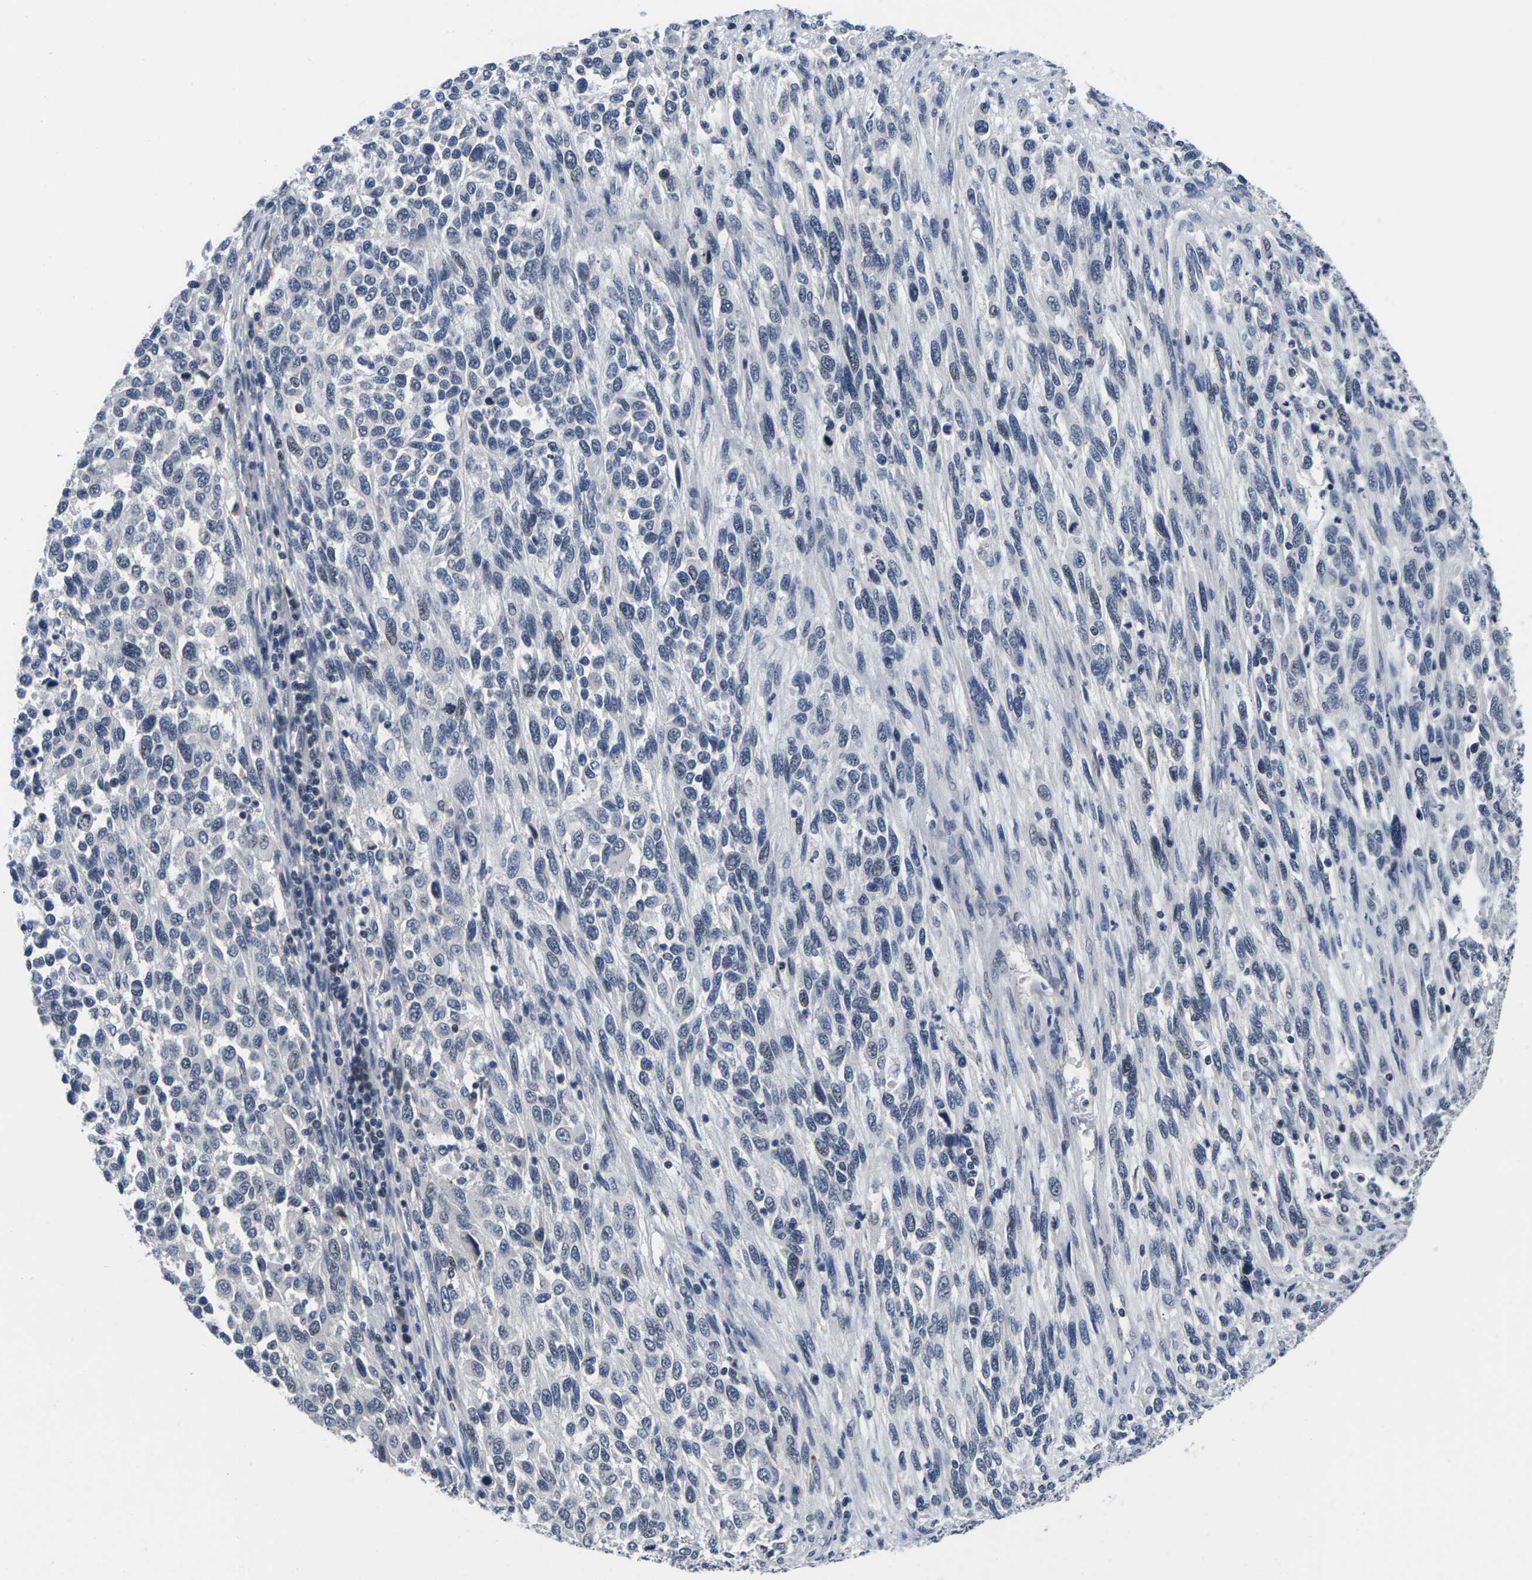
{"staining": {"intensity": "negative", "quantity": "none", "location": "none"}, "tissue": "melanoma", "cell_type": "Tumor cells", "image_type": "cancer", "snomed": [{"axis": "morphology", "description": "Malignant melanoma, Metastatic site"}, {"axis": "topography", "description": "Lymph node"}], "caption": "This image is of malignant melanoma (metastatic site) stained with immunohistochemistry (IHC) to label a protein in brown with the nuclei are counter-stained blue. There is no positivity in tumor cells.", "gene": "ST6GAL2", "patient": {"sex": "male", "age": 61}}